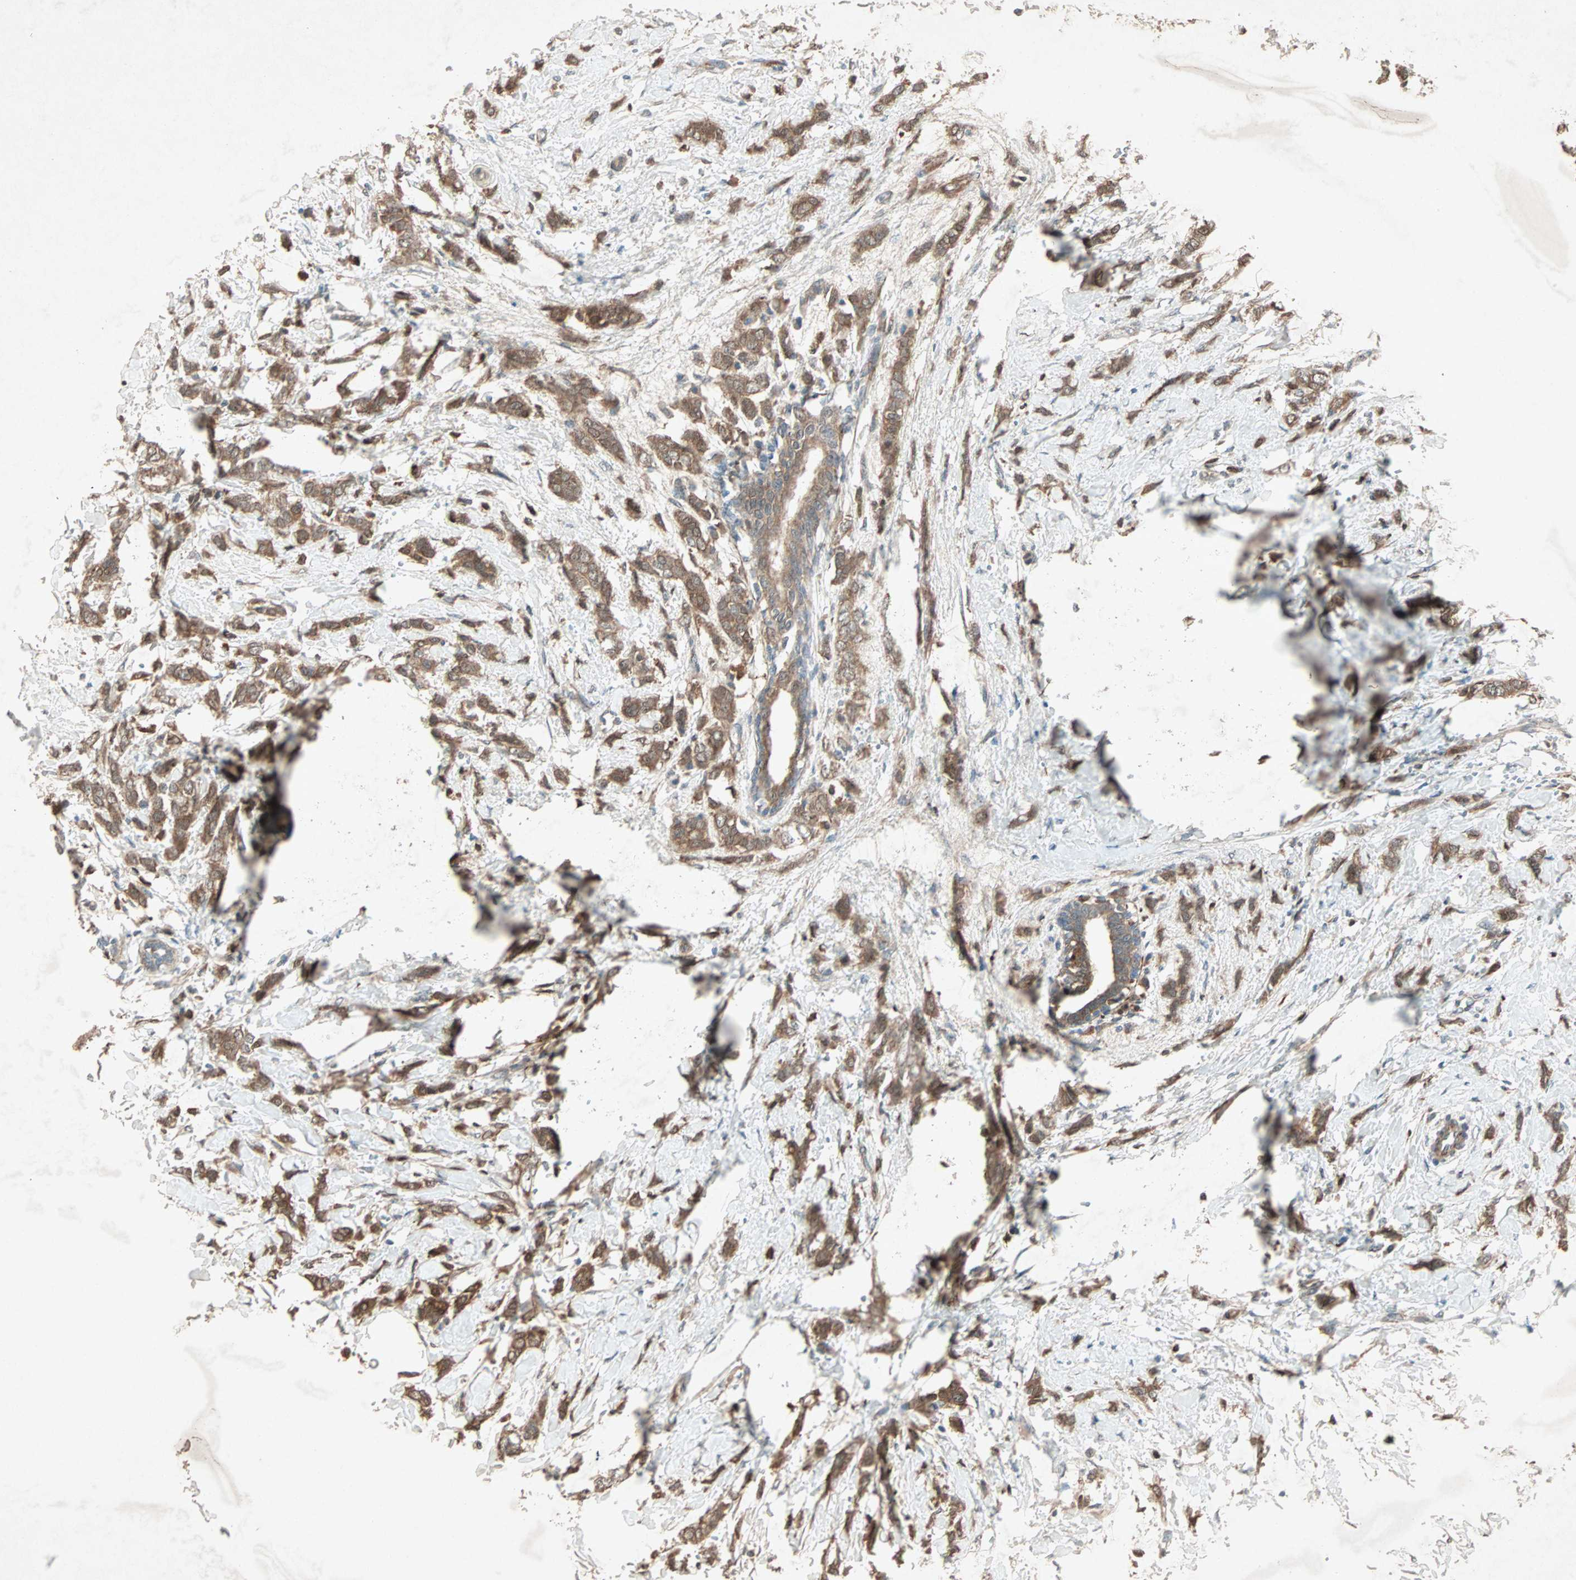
{"staining": {"intensity": "moderate", "quantity": ">75%", "location": "cytoplasmic/membranous"}, "tissue": "breast cancer", "cell_type": "Tumor cells", "image_type": "cancer", "snomed": [{"axis": "morphology", "description": "Lobular carcinoma, in situ"}, {"axis": "morphology", "description": "Lobular carcinoma"}, {"axis": "topography", "description": "Breast"}], "caption": "Human breast cancer stained with a brown dye shows moderate cytoplasmic/membranous positive expression in about >75% of tumor cells.", "gene": "SDSL", "patient": {"sex": "female", "age": 41}}